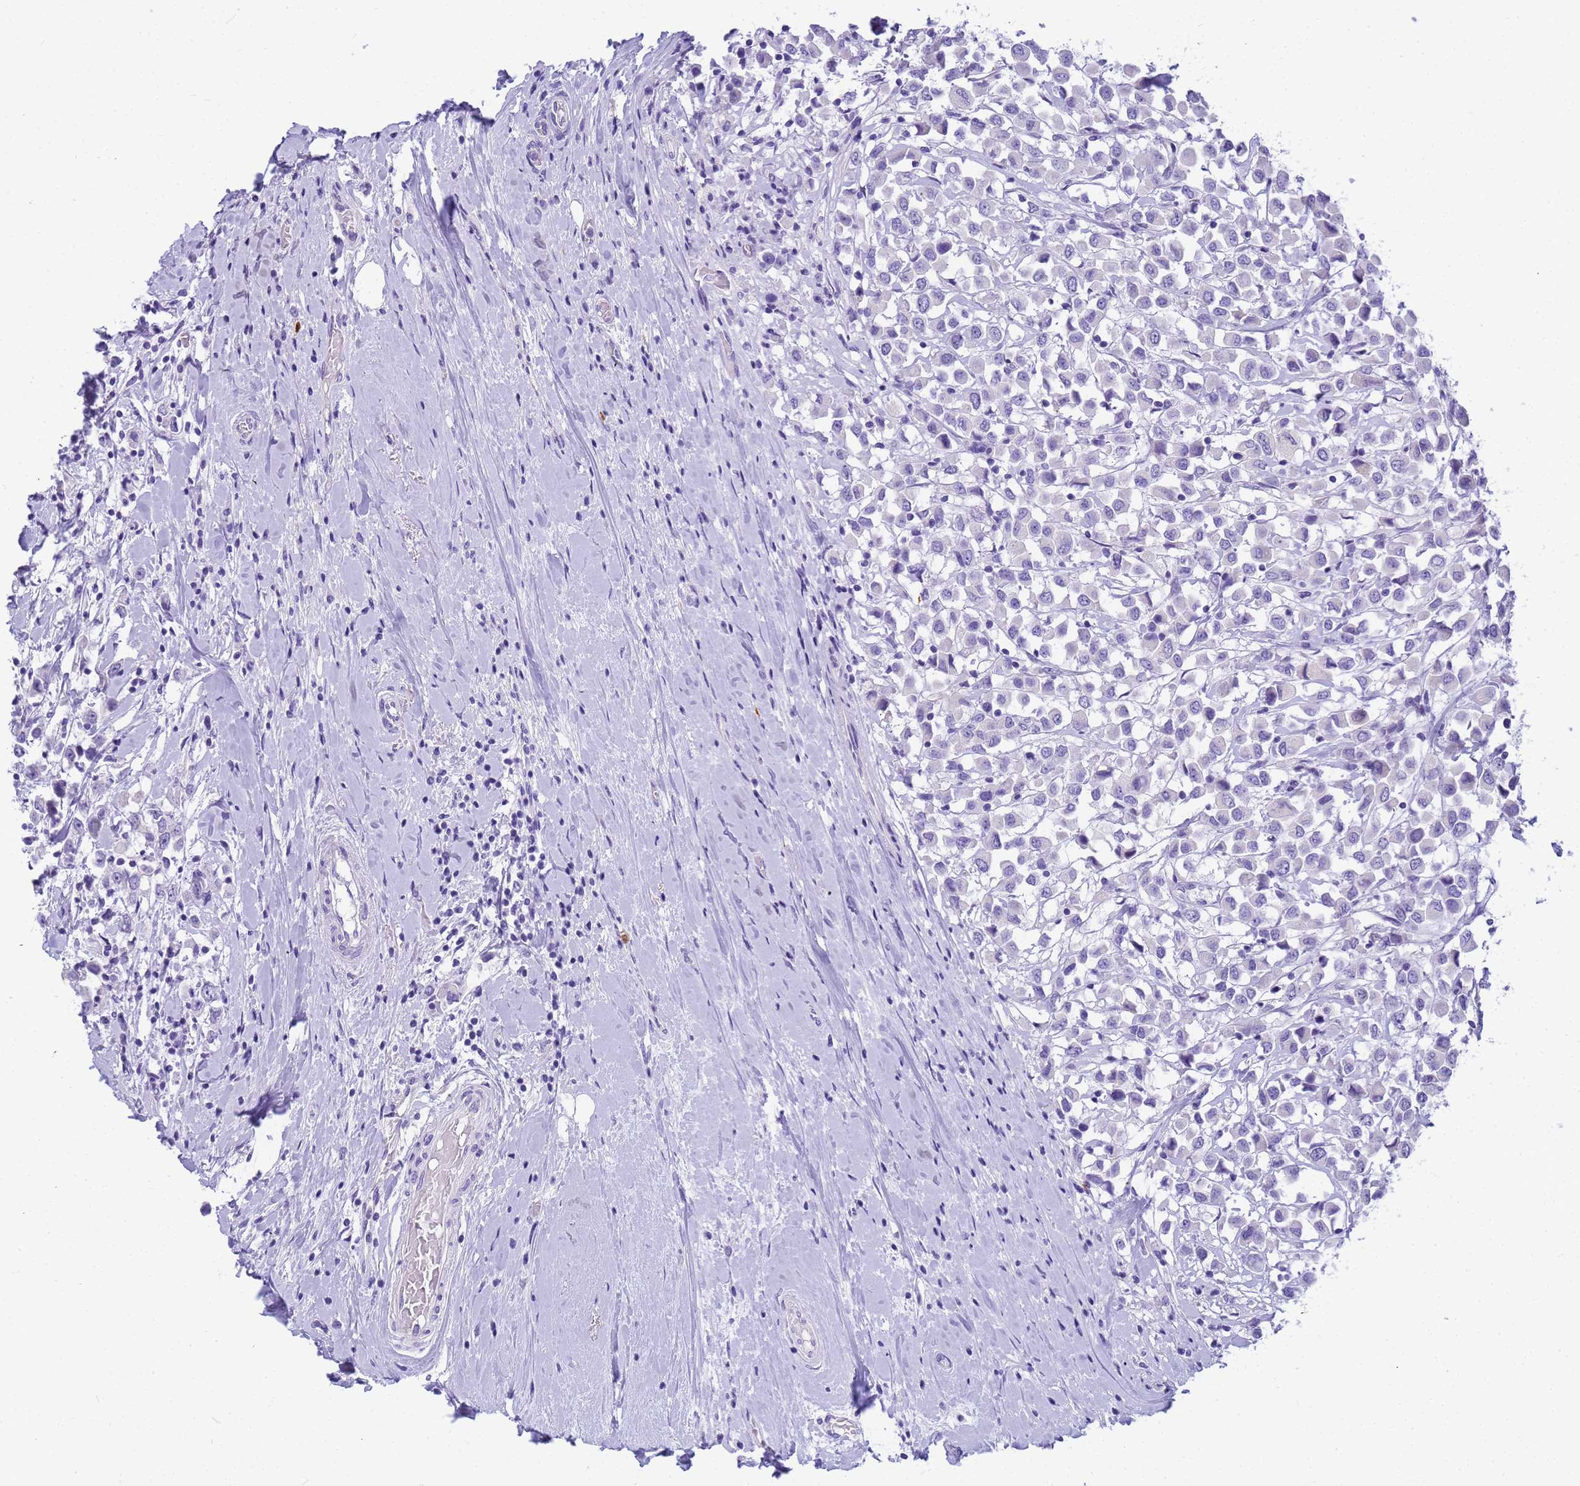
{"staining": {"intensity": "negative", "quantity": "none", "location": "none"}, "tissue": "breast cancer", "cell_type": "Tumor cells", "image_type": "cancer", "snomed": [{"axis": "morphology", "description": "Duct carcinoma"}, {"axis": "topography", "description": "Breast"}], "caption": "The IHC photomicrograph has no significant staining in tumor cells of intraductal carcinoma (breast) tissue.", "gene": "RNASE2", "patient": {"sex": "female", "age": 61}}